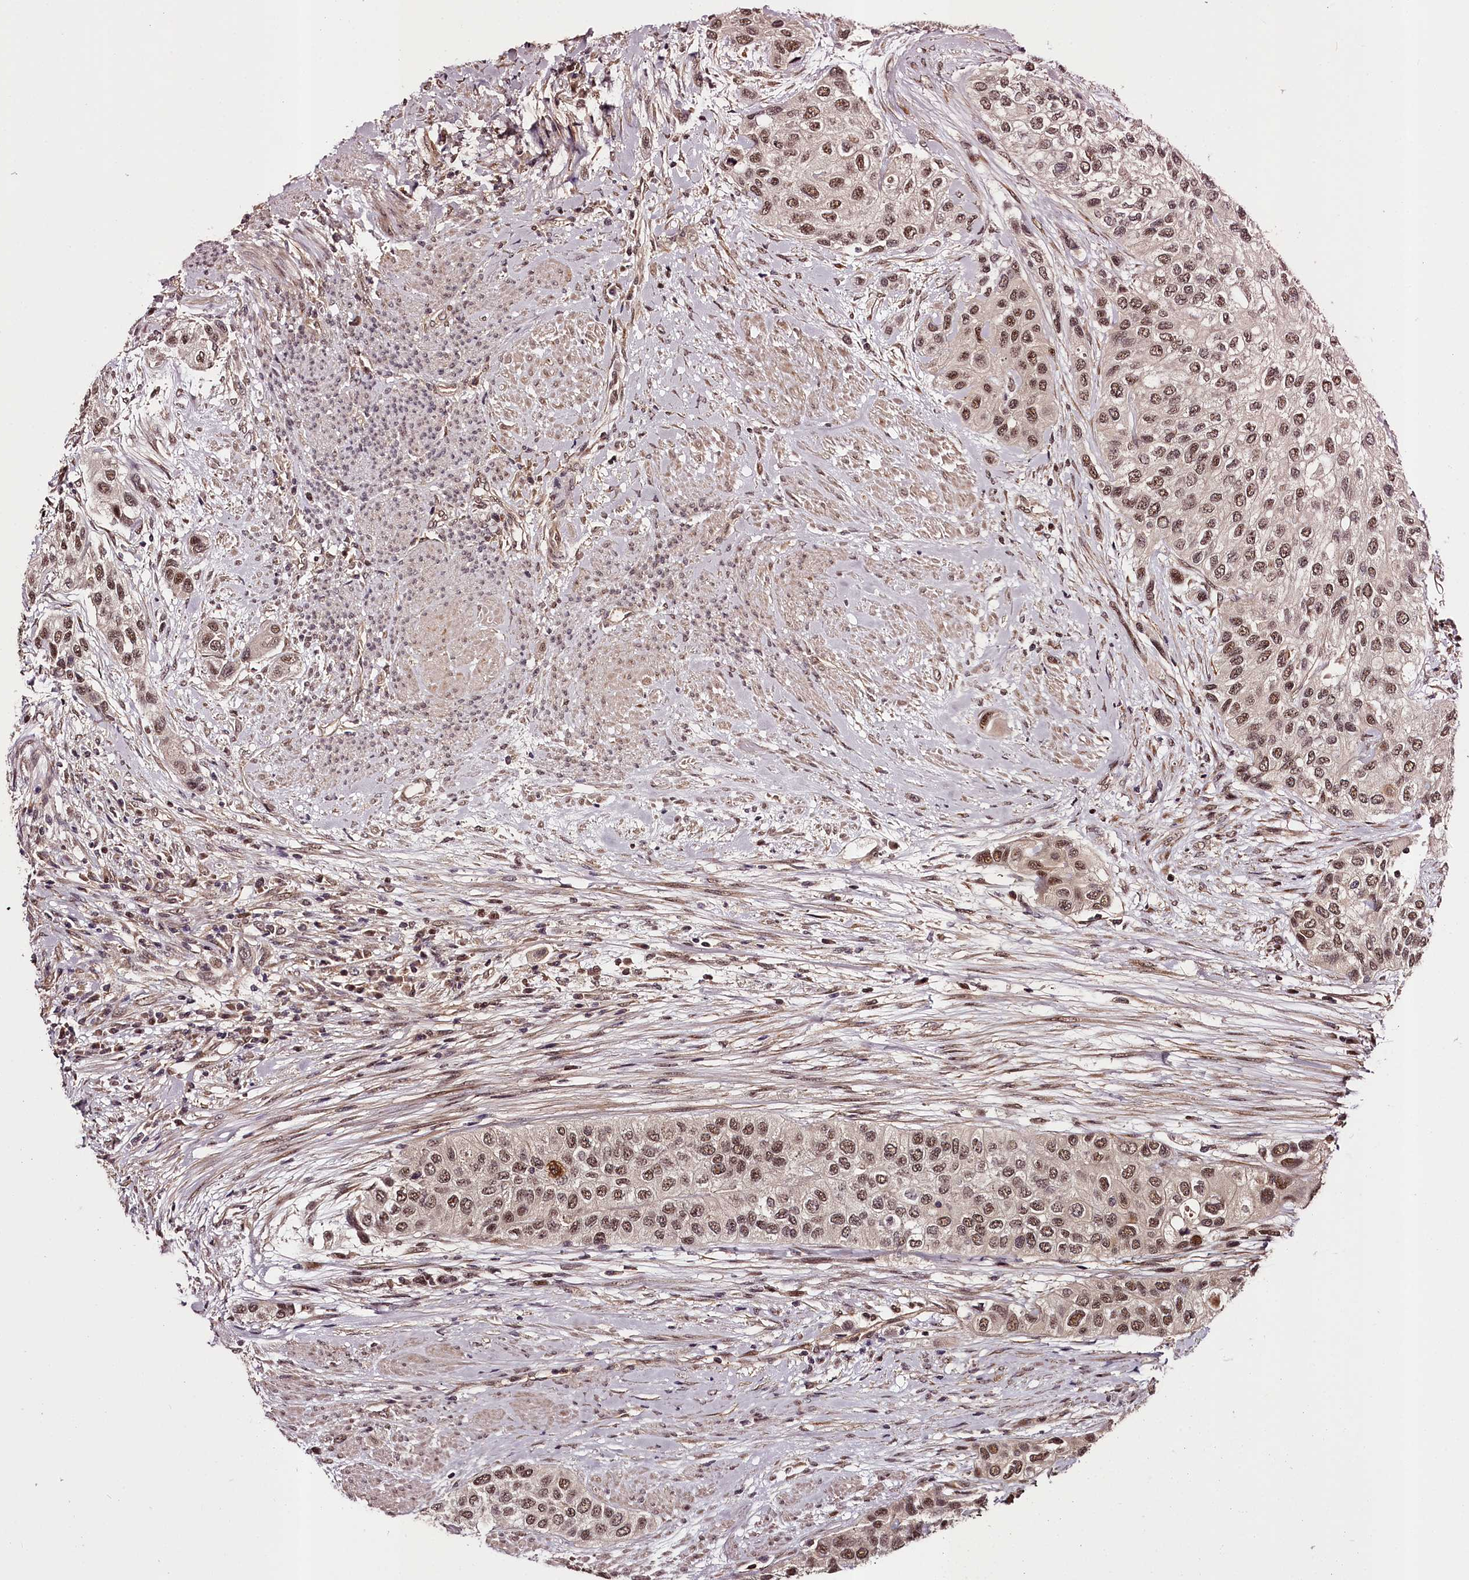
{"staining": {"intensity": "moderate", "quantity": ">75%", "location": "nuclear"}, "tissue": "urothelial cancer", "cell_type": "Tumor cells", "image_type": "cancer", "snomed": [{"axis": "morphology", "description": "Normal tissue, NOS"}, {"axis": "morphology", "description": "Urothelial carcinoma, High grade"}, {"axis": "topography", "description": "Vascular tissue"}, {"axis": "topography", "description": "Urinary bladder"}], "caption": "Brown immunohistochemical staining in urothelial cancer exhibits moderate nuclear expression in about >75% of tumor cells.", "gene": "MAML3", "patient": {"sex": "female", "age": 56}}